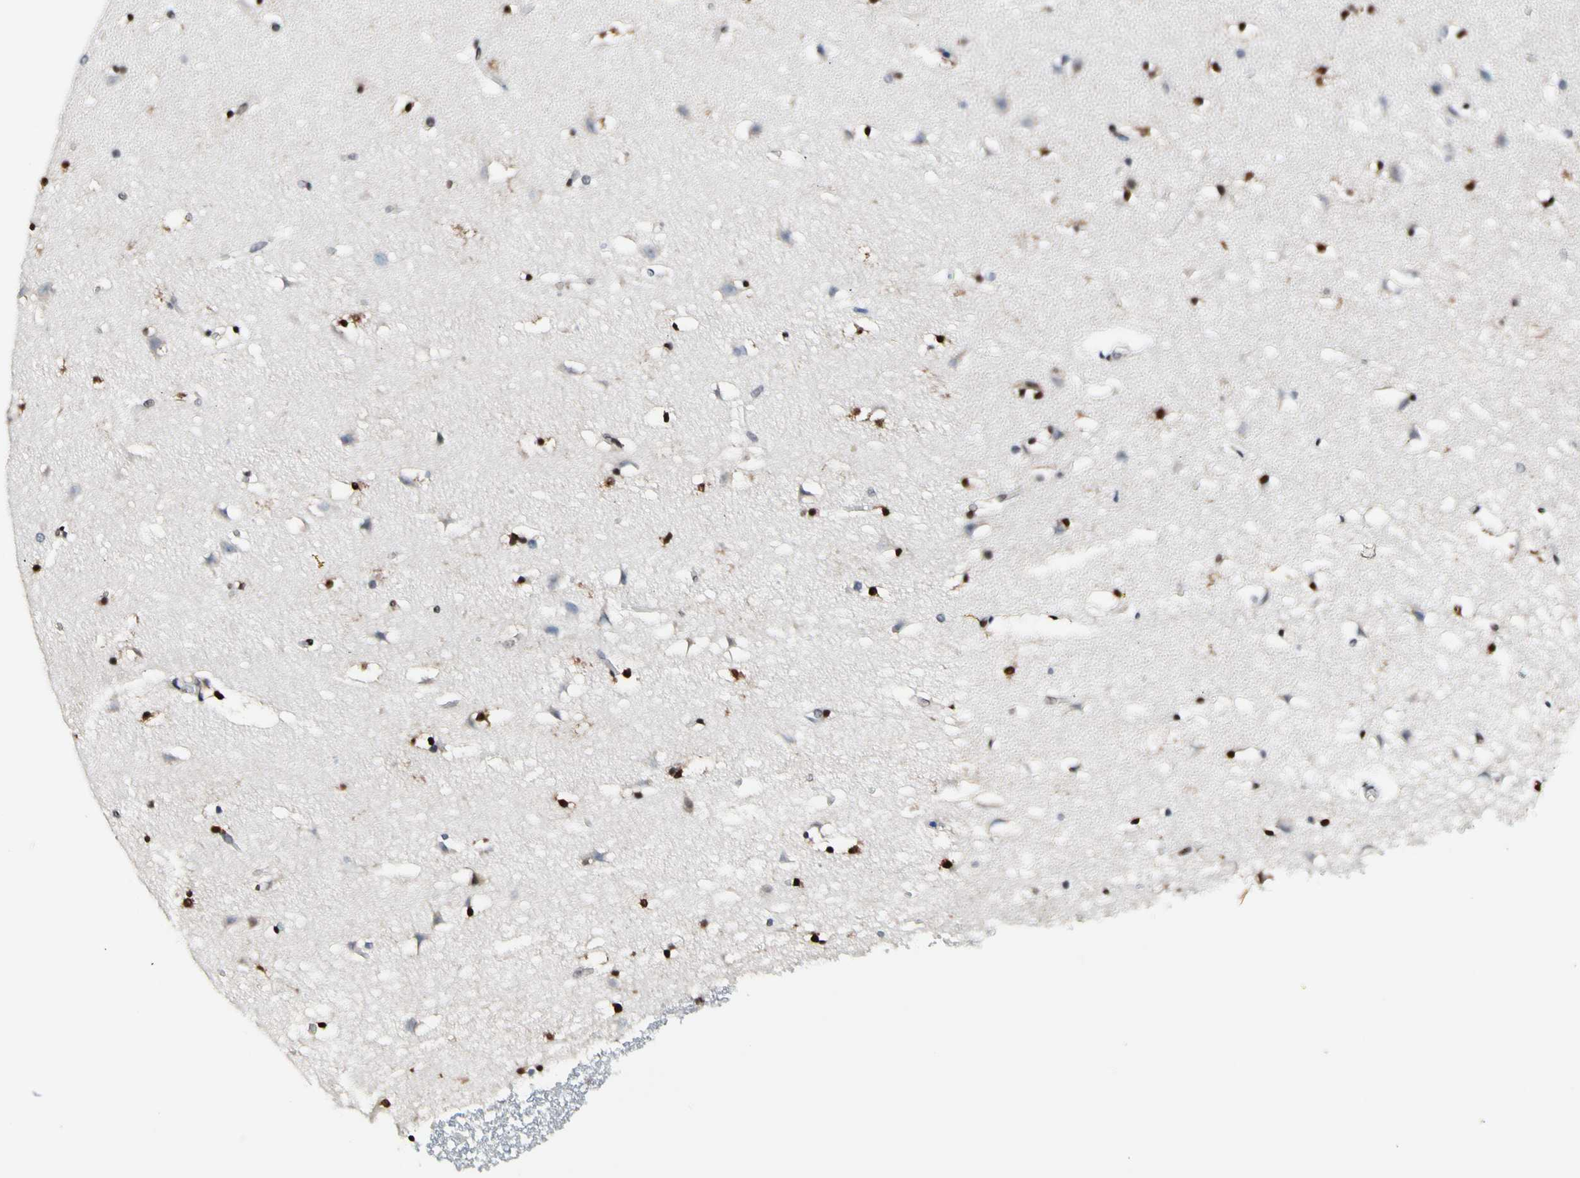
{"staining": {"intensity": "moderate", "quantity": ">75%", "location": "nuclear"}, "tissue": "caudate", "cell_type": "Glial cells", "image_type": "normal", "snomed": [{"axis": "morphology", "description": "Normal tissue, NOS"}, {"axis": "topography", "description": "Lateral ventricle wall"}], "caption": "The photomicrograph reveals immunohistochemical staining of normal caudate. There is moderate nuclear staining is identified in about >75% of glial cells. The protein is shown in brown color, while the nuclei are stained blue.", "gene": "NFIA", "patient": {"sex": "male", "age": 45}}